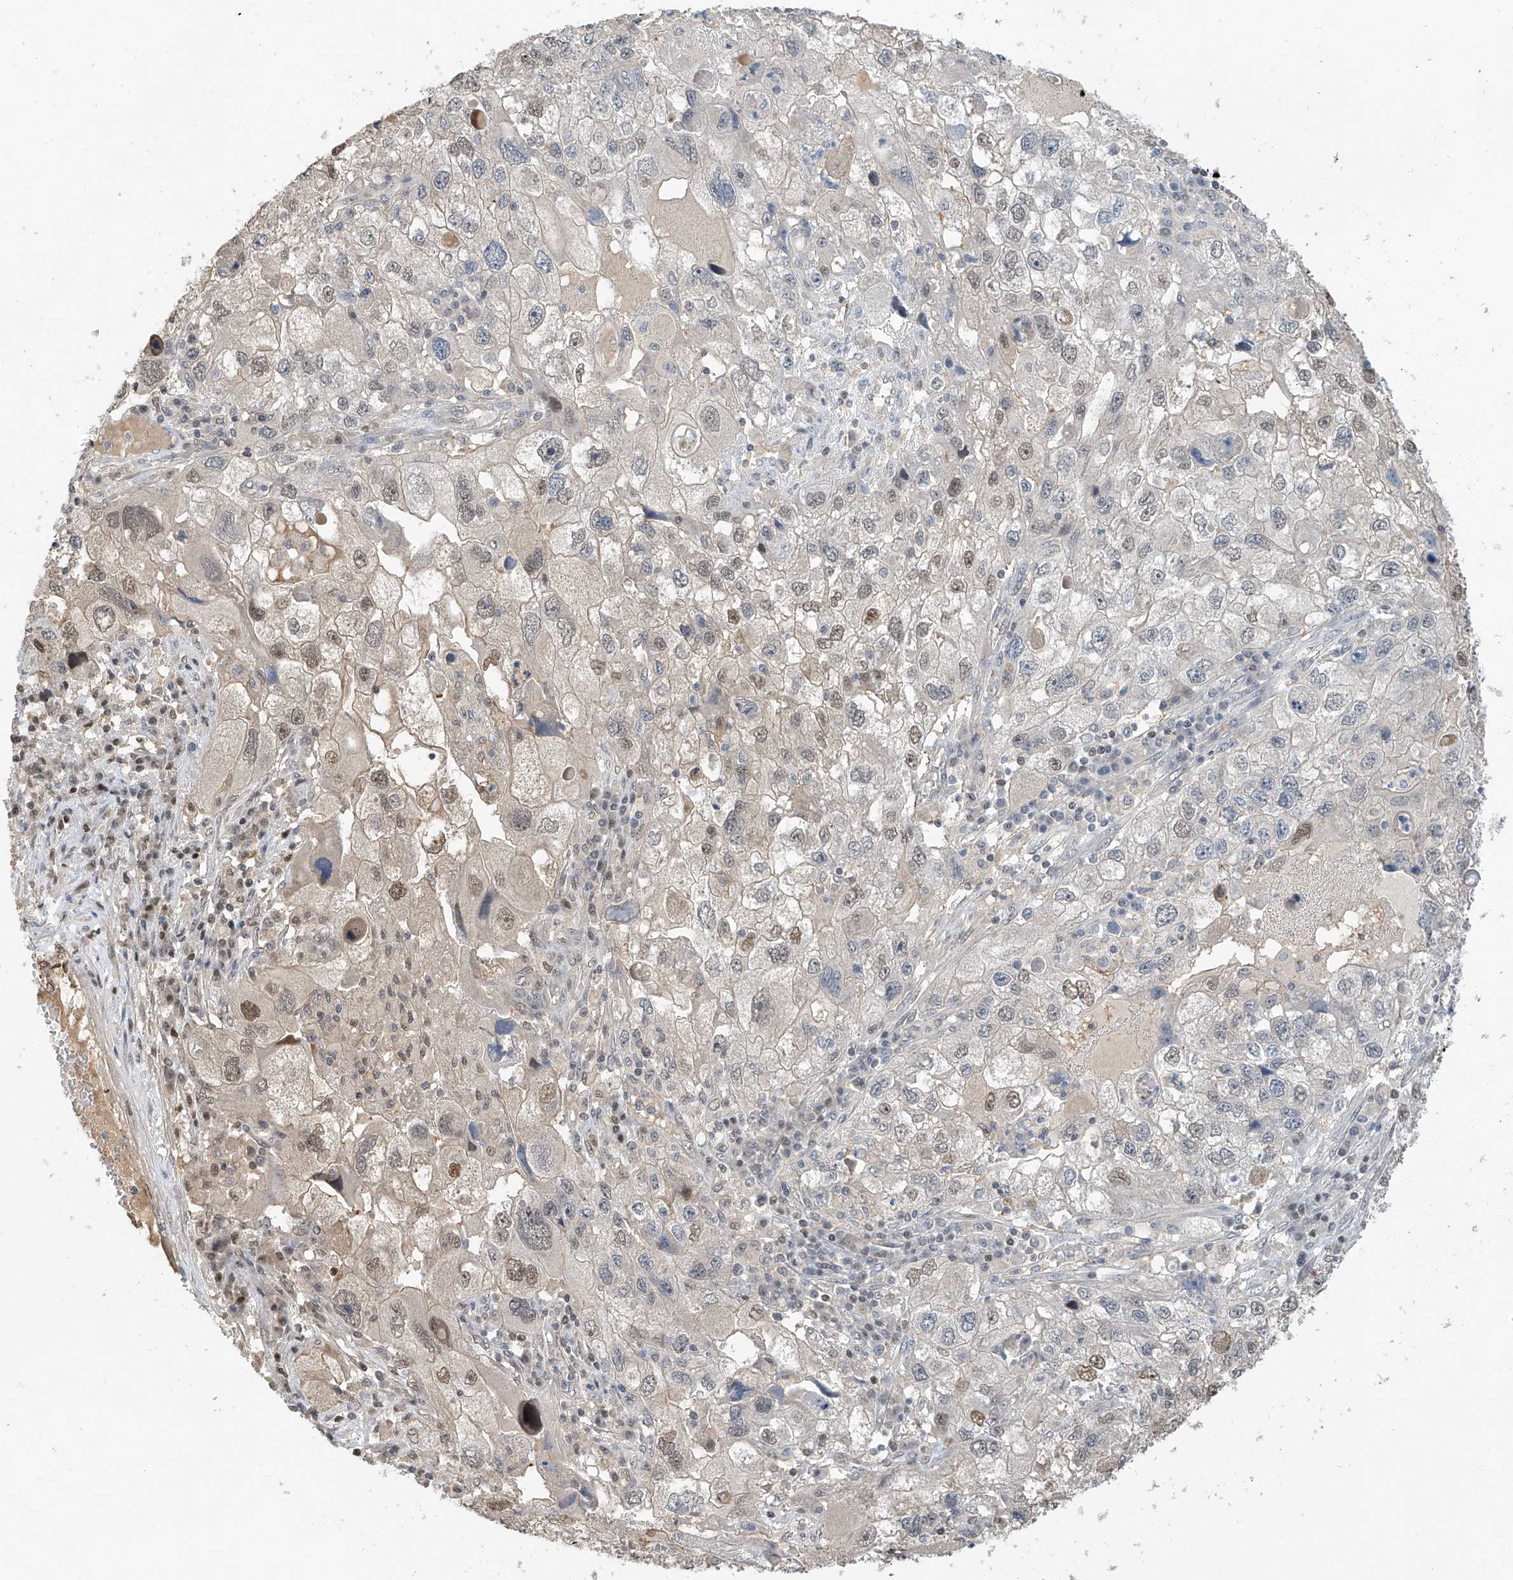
{"staining": {"intensity": "weak", "quantity": "<25%", "location": "nuclear"}, "tissue": "endometrial cancer", "cell_type": "Tumor cells", "image_type": "cancer", "snomed": [{"axis": "morphology", "description": "Adenocarcinoma, NOS"}, {"axis": "topography", "description": "Endometrium"}], "caption": "DAB (3,3'-diaminobenzidine) immunohistochemical staining of human endometrial cancer (adenocarcinoma) exhibits no significant staining in tumor cells.", "gene": "PMM1", "patient": {"sex": "female", "age": 49}}